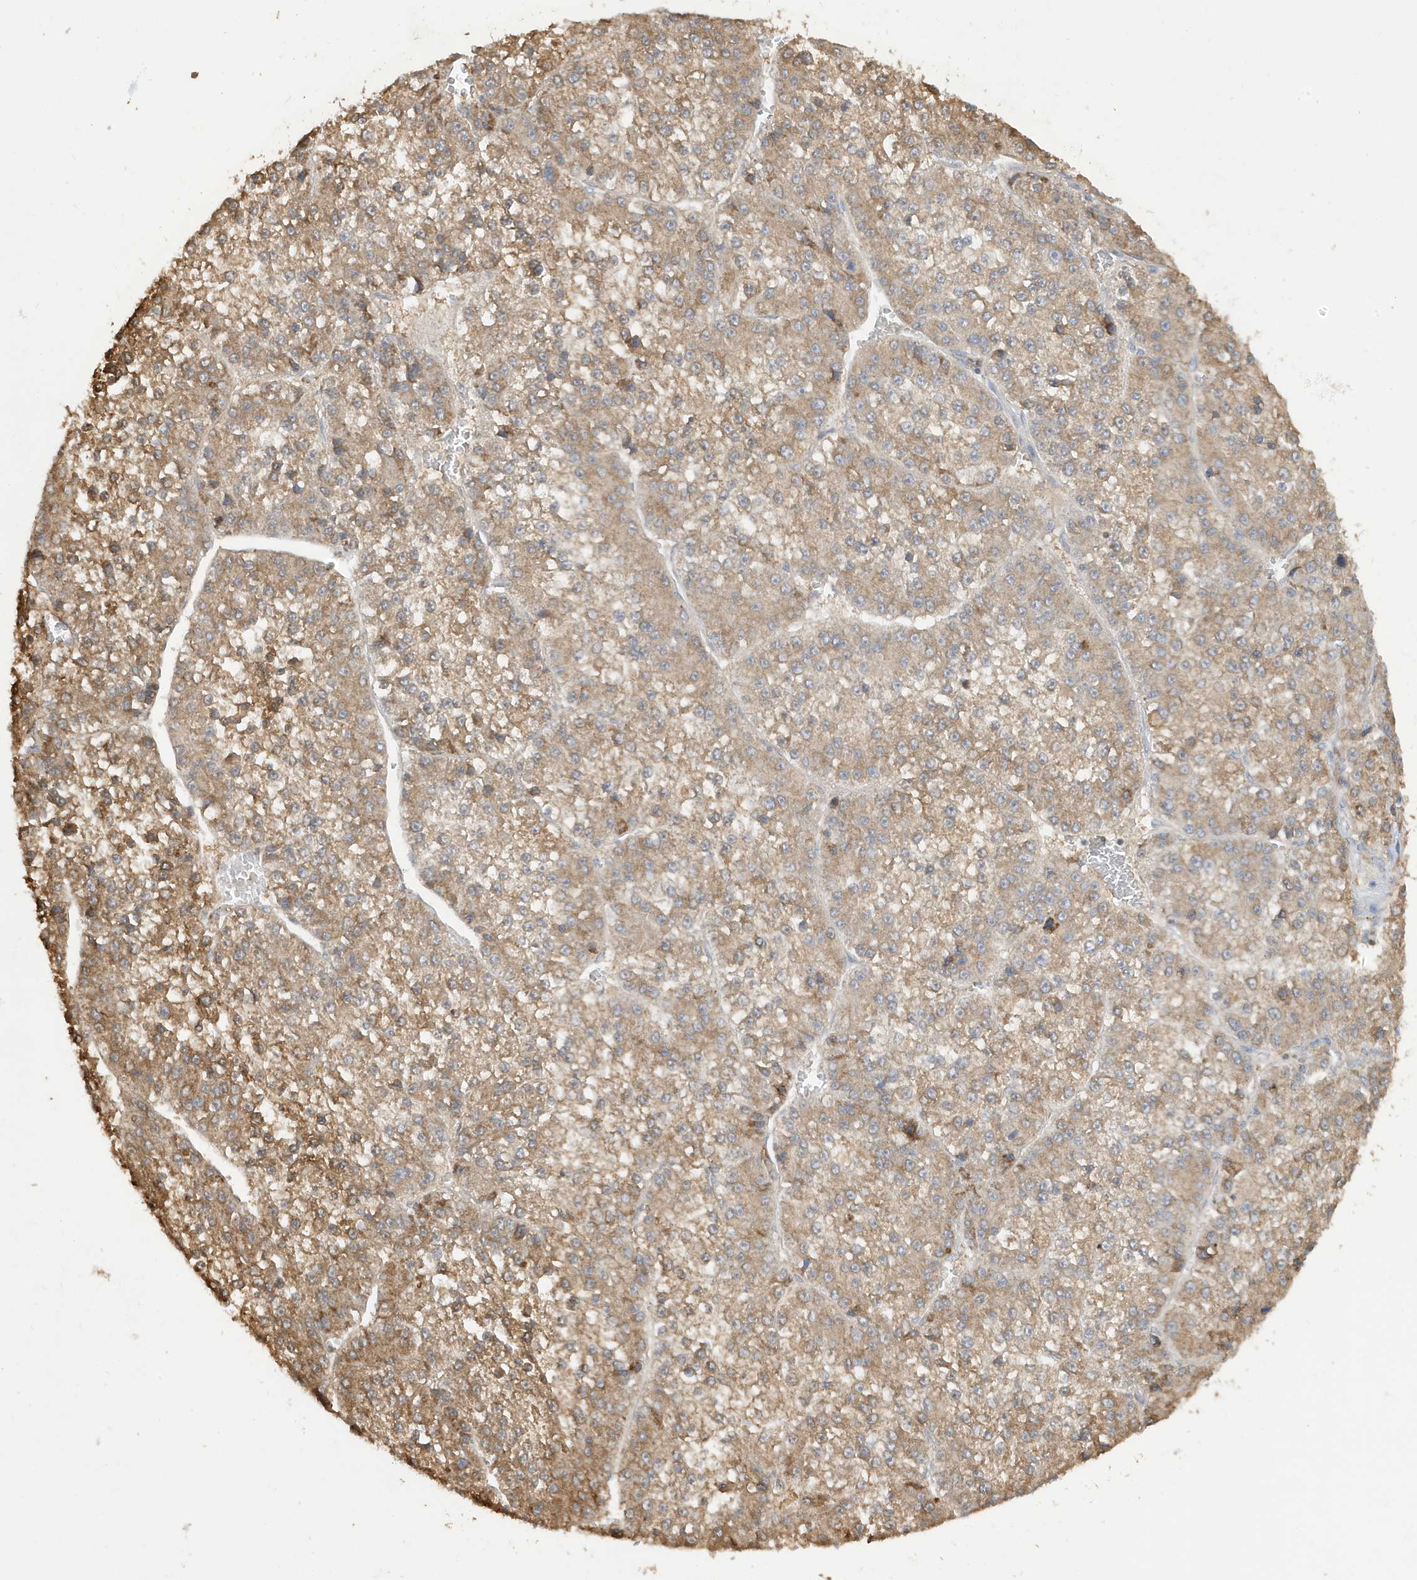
{"staining": {"intensity": "moderate", "quantity": ">75%", "location": "cytoplasmic/membranous"}, "tissue": "liver cancer", "cell_type": "Tumor cells", "image_type": "cancer", "snomed": [{"axis": "morphology", "description": "Carcinoma, Hepatocellular, NOS"}, {"axis": "topography", "description": "Liver"}], "caption": "Immunohistochemical staining of liver cancer (hepatocellular carcinoma) reveals medium levels of moderate cytoplasmic/membranous staining in about >75% of tumor cells.", "gene": "AZI2", "patient": {"sex": "female", "age": 73}}